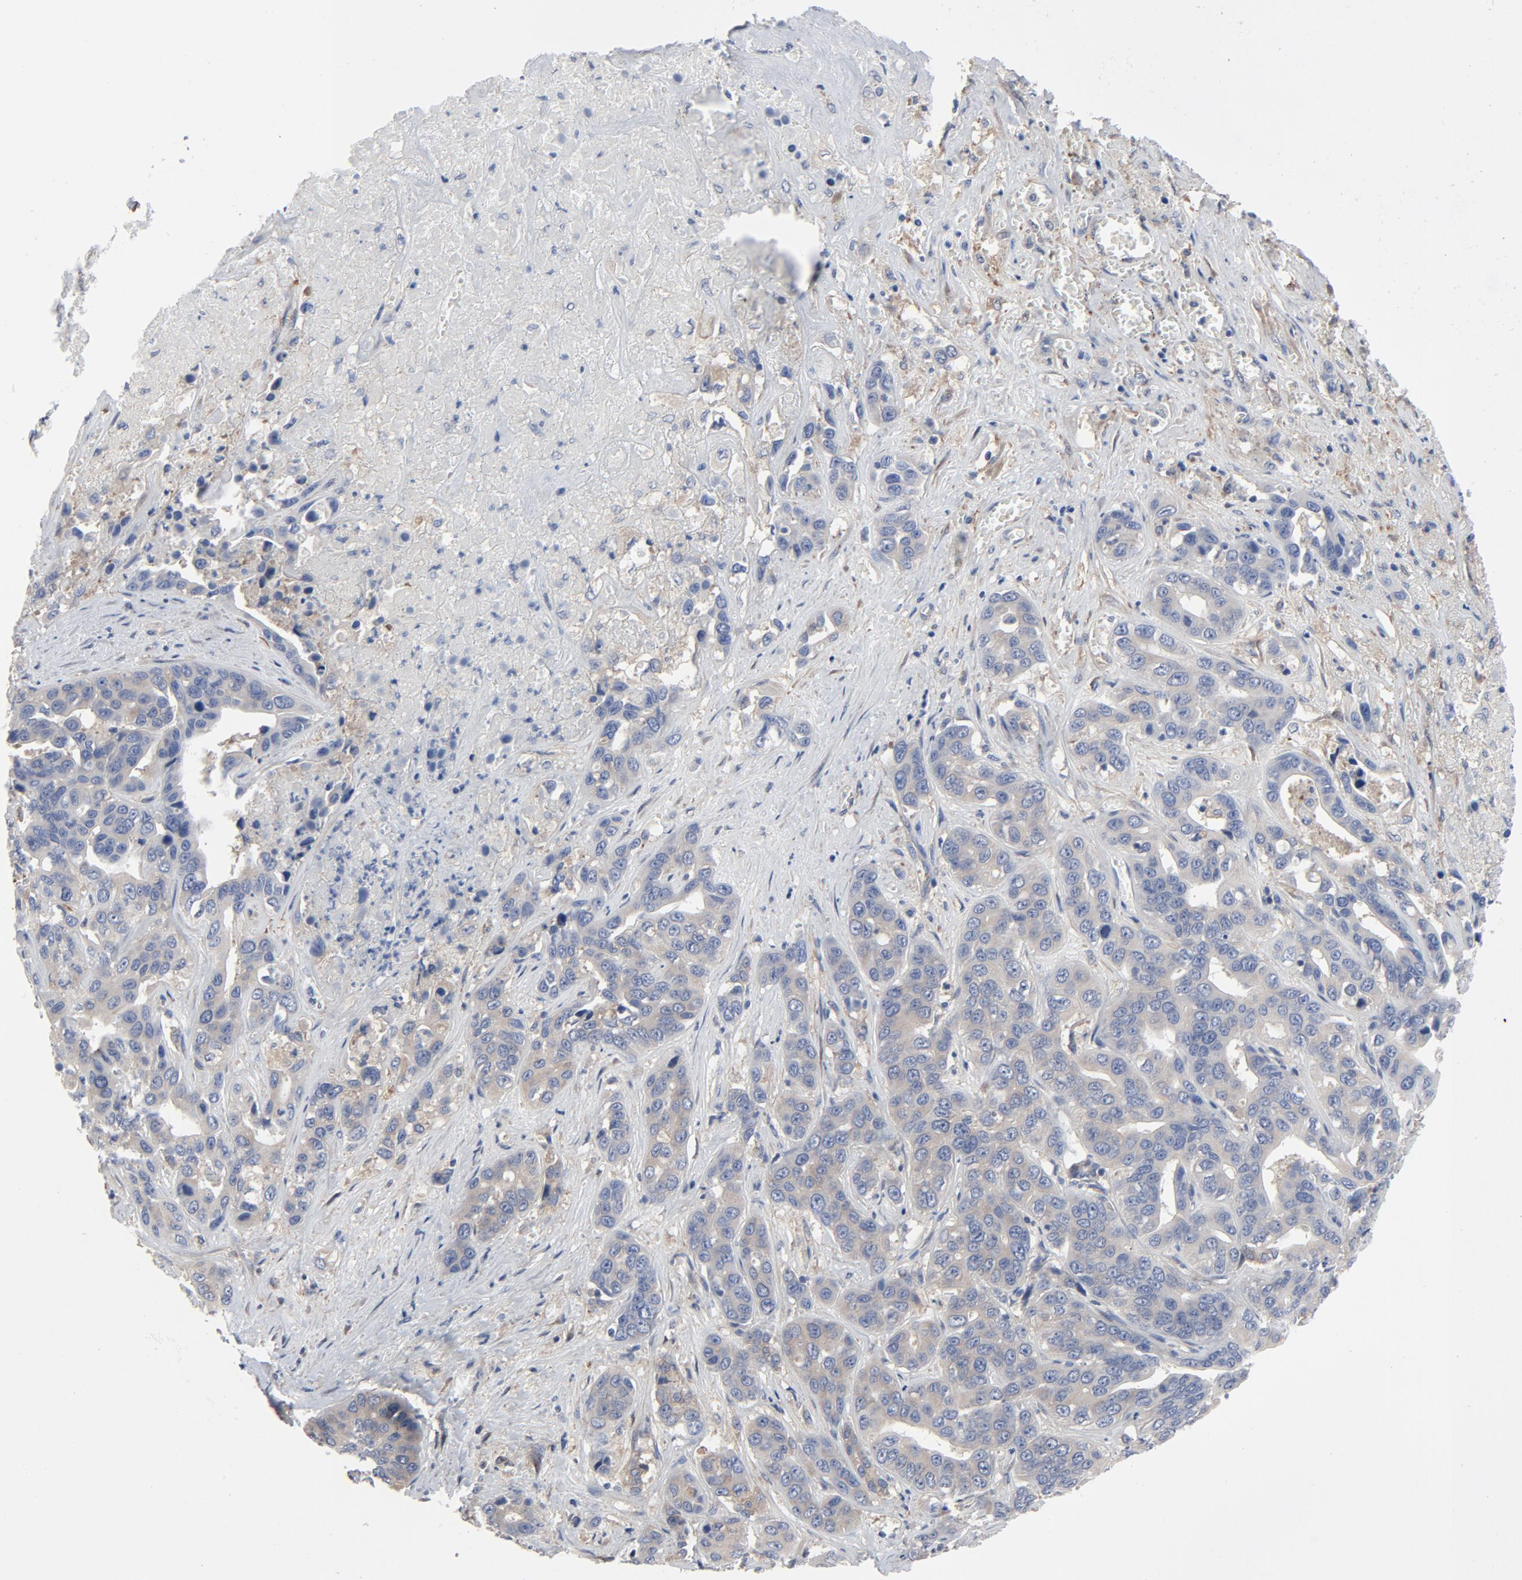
{"staining": {"intensity": "moderate", "quantity": "25%-75%", "location": "cytoplasmic/membranous"}, "tissue": "liver cancer", "cell_type": "Tumor cells", "image_type": "cancer", "snomed": [{"axis": "morphology", "description": "Cholangiocarcinoma"}, {"axis": "topography", "description": "Liver"}], "caption": "This is a histology image of IHC staining of liver cholangiocarcinoma, which shows moderate expression in the cytoplasmic/membranous of tumor cells.", "gene": "DYNLT3", "patient": {"sex": "female", "age": 52}}